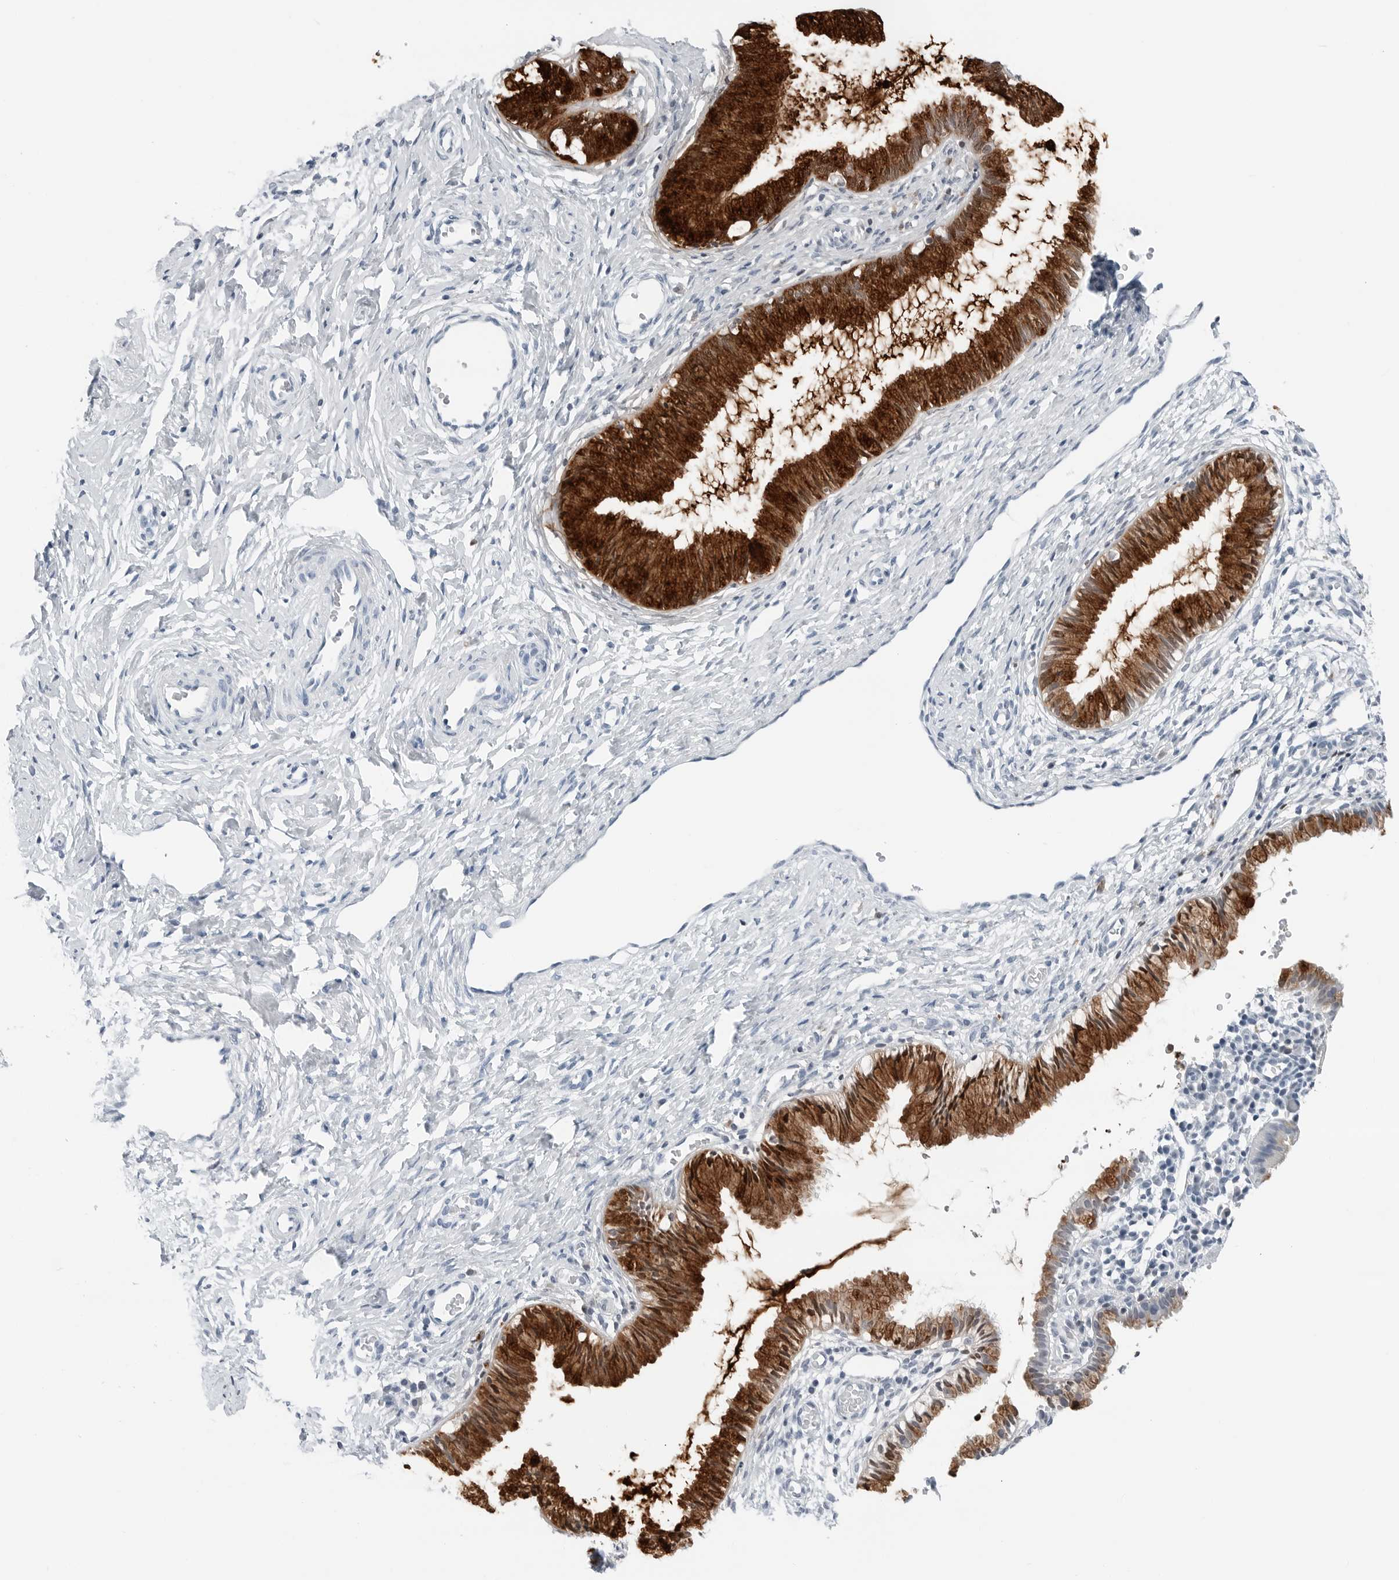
{"staining": {"intensity": "strong", "quantity": ">75%", "location": "cytoplasmic/membranous"}, "tissue": "cervix", "cell_type": "Glandular cells", "image_type": "normal", "snomed": [{"axis": "morphology", "description": "Normal tissue, NOS"}, {"axis": "topography", "description": "Cervix"}], "caption": "Immunohistochemical staining of normal human cervix displays high levels of strong cytoplasmic/membranous positivity in about >75% of glandular cells.", "gene": "SLPI", "patient": {"sex": "female", "age": 27}}